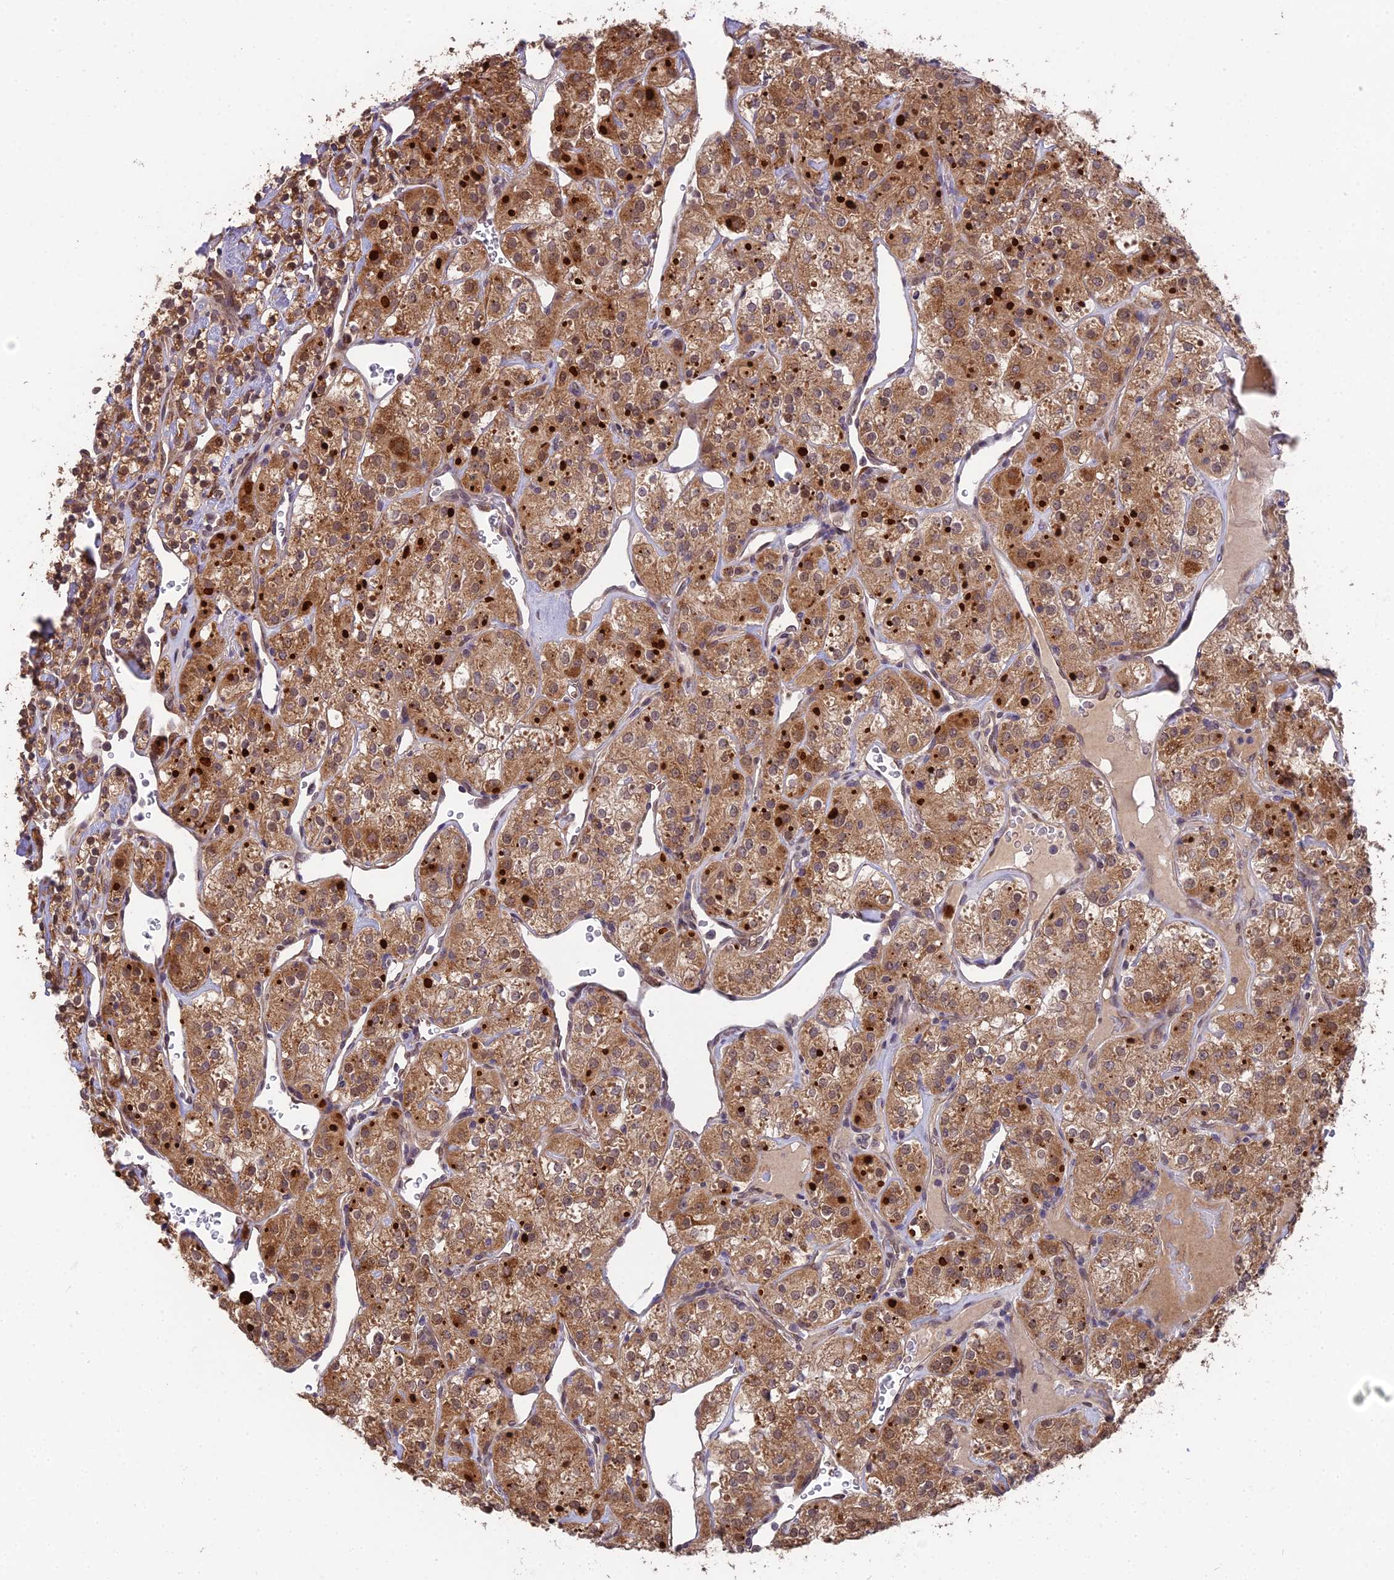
{"staining": {"intensity": "moderate", "quantity": ">75%", "location": "cytoplasmic/membranous,nuclear"}, "tissue": "renal cancer", "cell_type": "Tumor cells", "image_type": "cancer", "snomed": [{"axis": "morphology", "description": "Adenocarcinoma, NOS"}, {"axis": "topography", "description": "Kidney"}], "caption": "Immunohistochemistry of renal cancer reveals medium levels of moderate cytoplasmic/membranous and nuclear staining in approximately >75% of tumor cells. Using DAB (brown) and hematoxylin (blue) stains, captured at high magnification using brightfield microscopy.", "gene": "CYP2R1", "patient": {"sex": "male", "age": 77}}